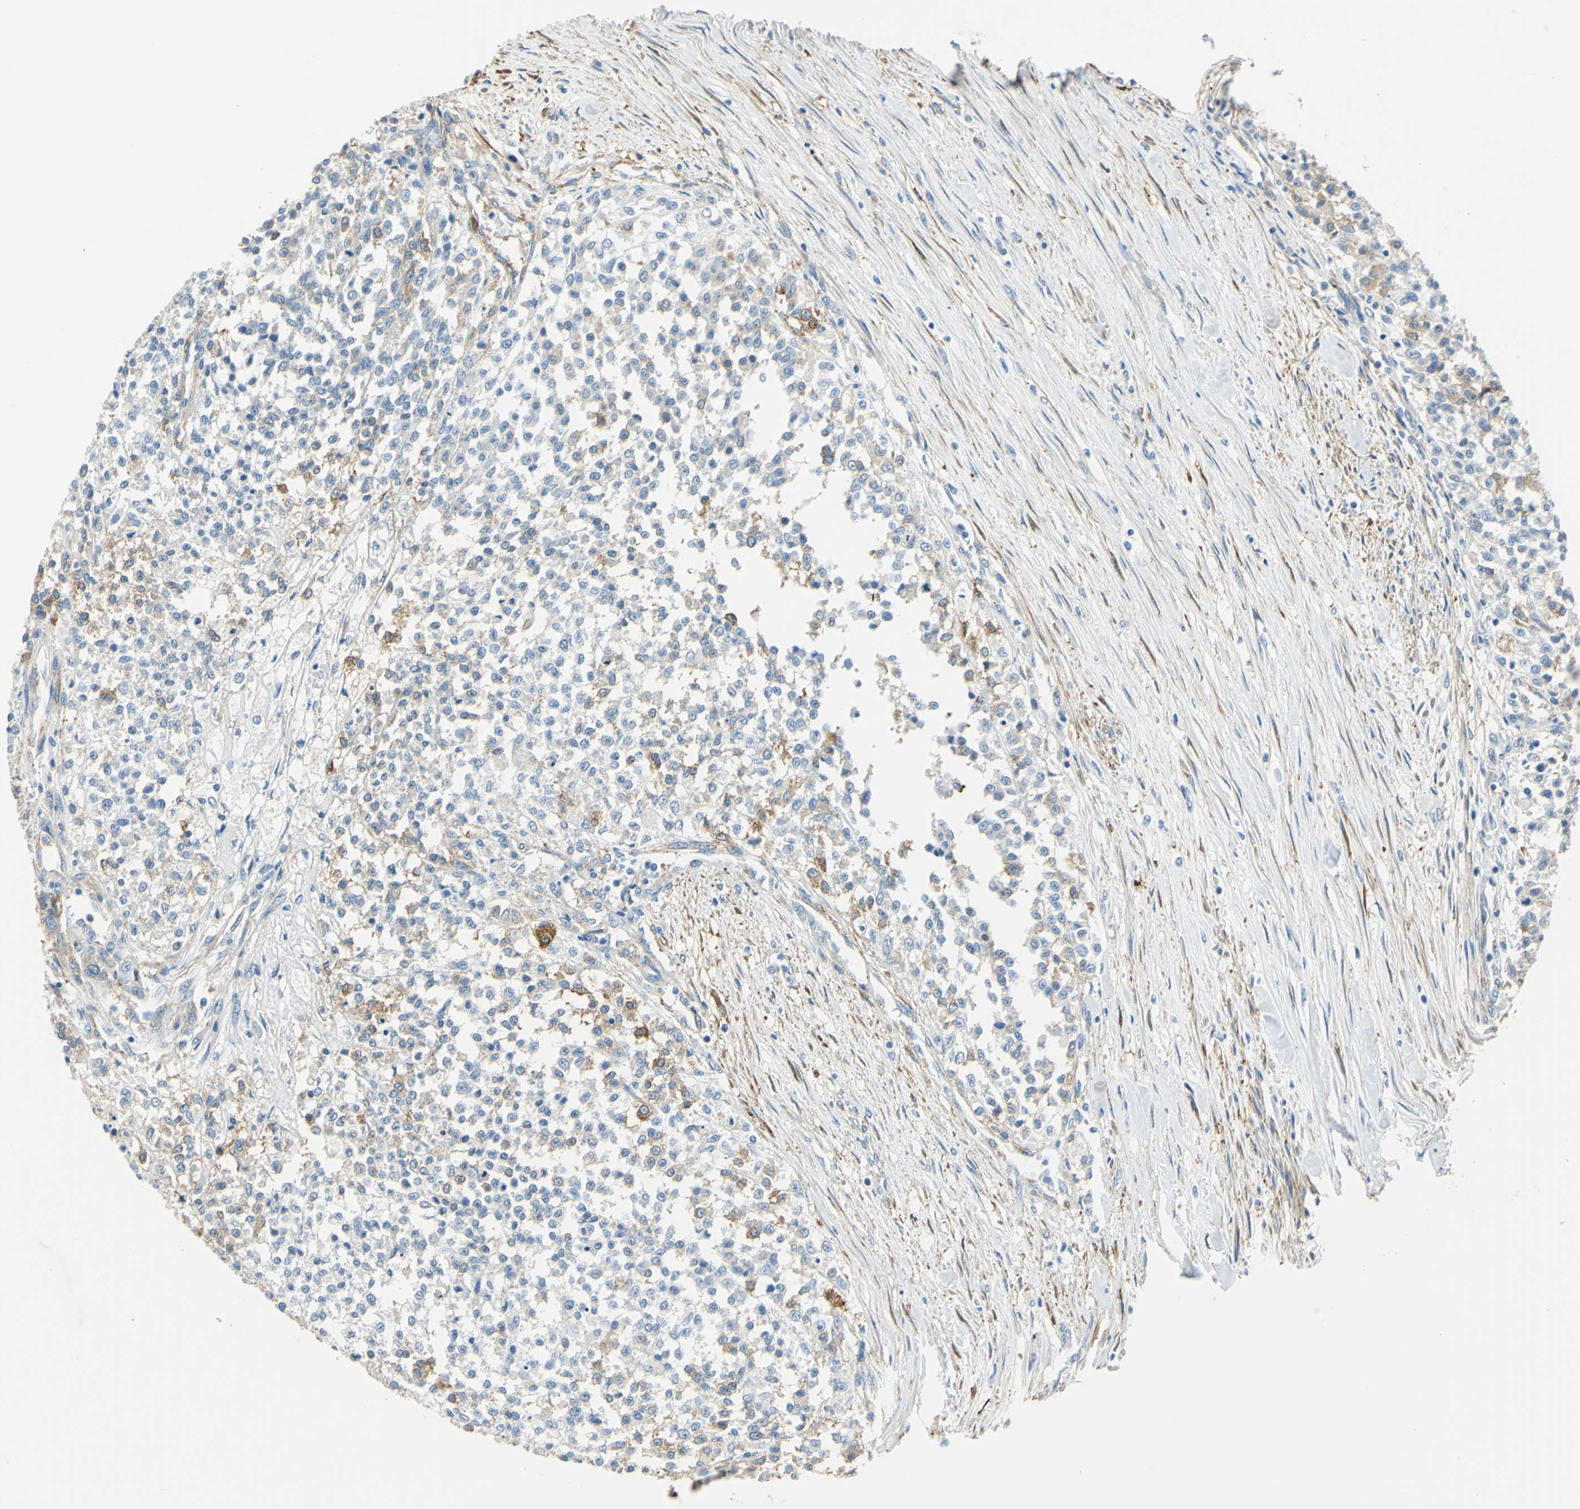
{"staining": {"intensity": "moderate", "quantity": "<25%", "location": "cytoplasmic/membranous"}, "tissue": "testis cancer", "cell_type": "Tumor cells", "image_type": "cancer", "snomed": [{"axis": "morphology", "description": "Seminoma, NOS"}, {"axis": "topography", "description": "Testis"}], "caption": "Protein staining exhibits moderate cytoplasmic/membranous expression in approximately <25% of tumor cells in seminoma (testis). The protein of interest is stained brown, and the nuclei are stained in blue (DAB (3,3'-diaminobenzidine) IHC with brightfield microscopy, high magnification).", "gene": "AKAP12", "patient": {"sex": "male", "age": 59}}